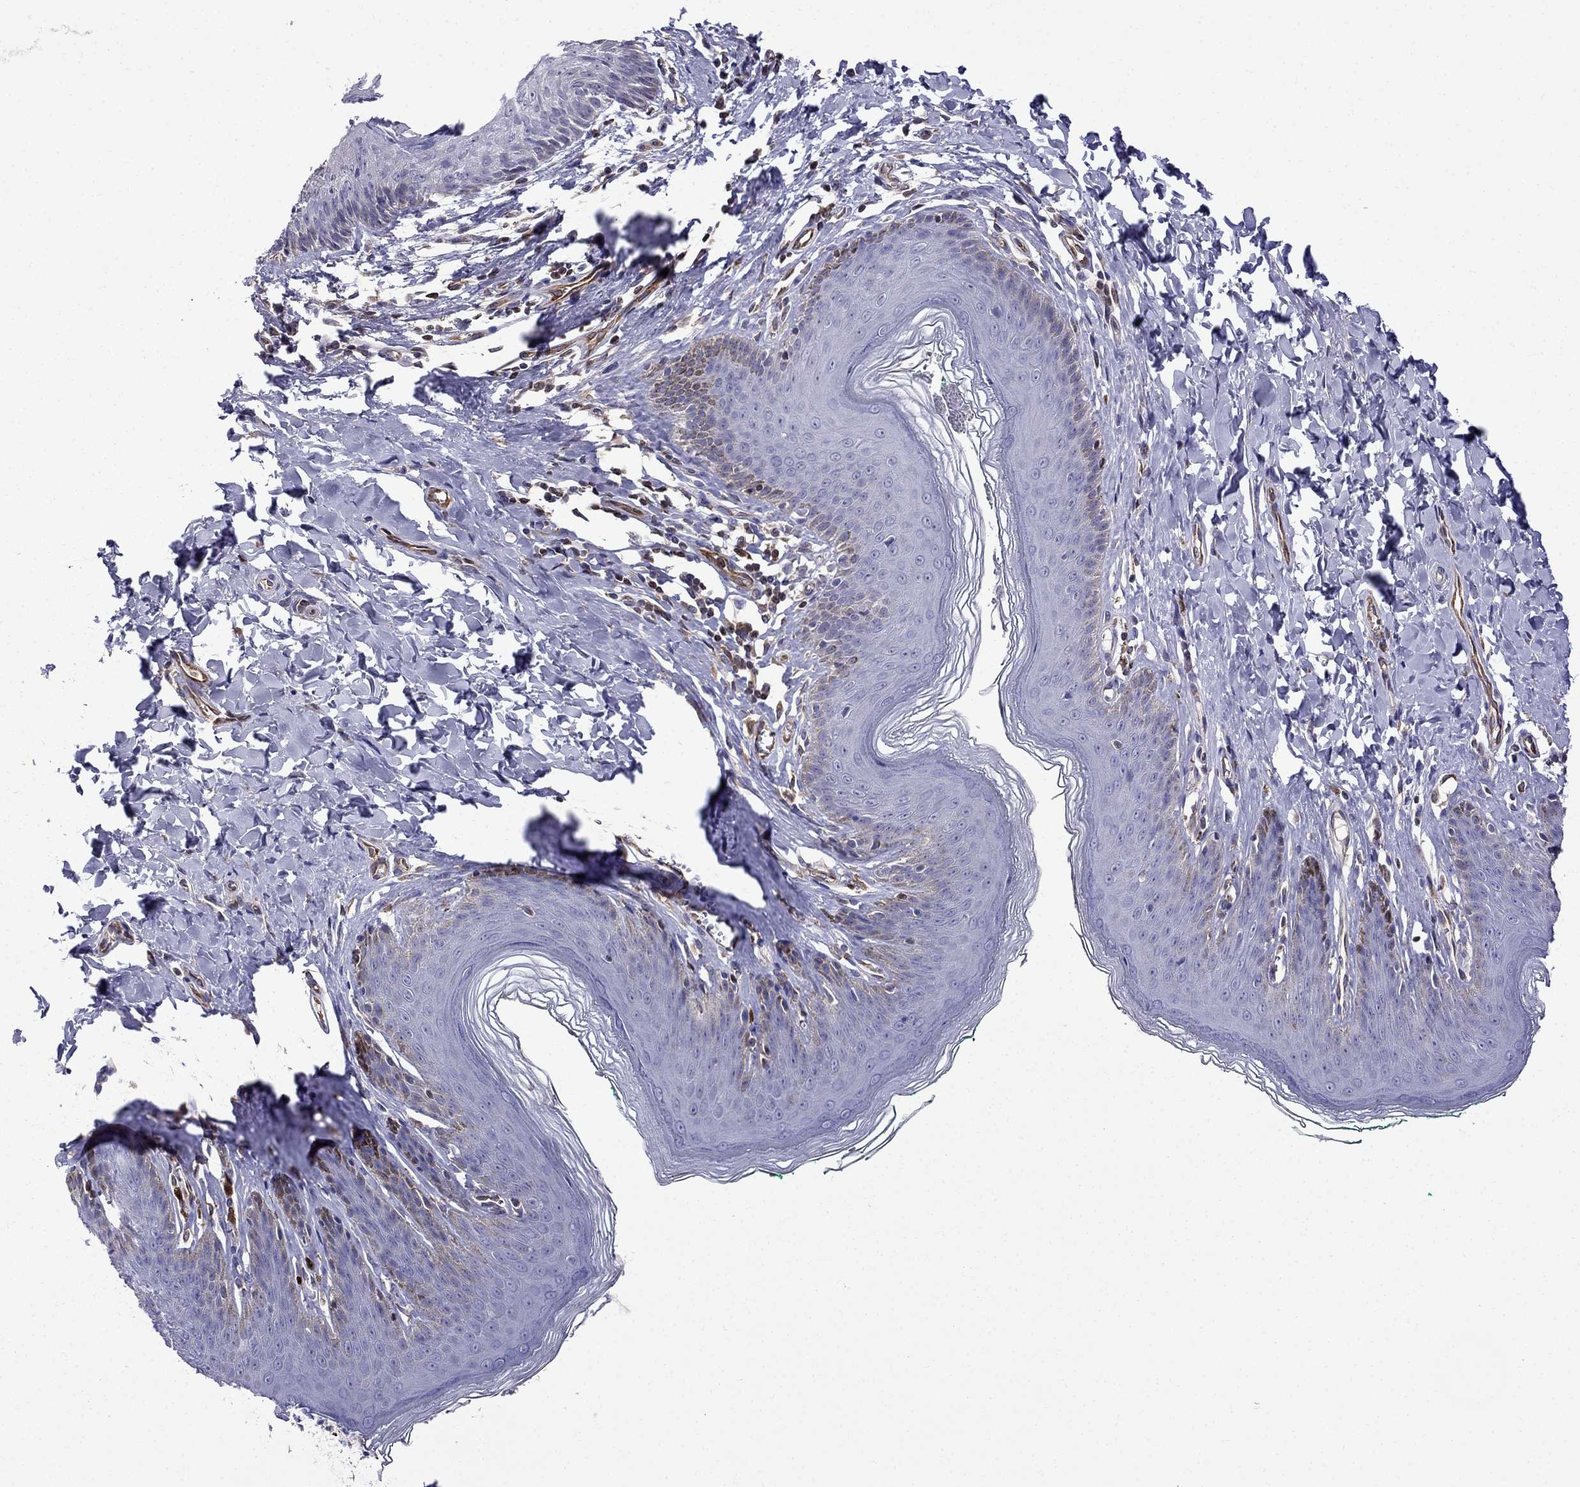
{"staining": {"intensity": "negative", "quantity": "none", "location": "none"}, "tissue": "skin", "cell_type": "Epidermal cells", "image_type": "normal", "snomed": [{"axis": "morphology", "description": "Normal tissue, NOS"}, {"axis": "topography", "description": "Vulva"}, {"axis": "topography", "description": "Peripheral nerve tissue"}], "caption": "Immunohistochemistry photomicrograph of normal skin stained for a protein (brown), which reveals no expression in epidermal cells.", "gene": "GNAL", "patient": {"sex": "female", "age": 66}}